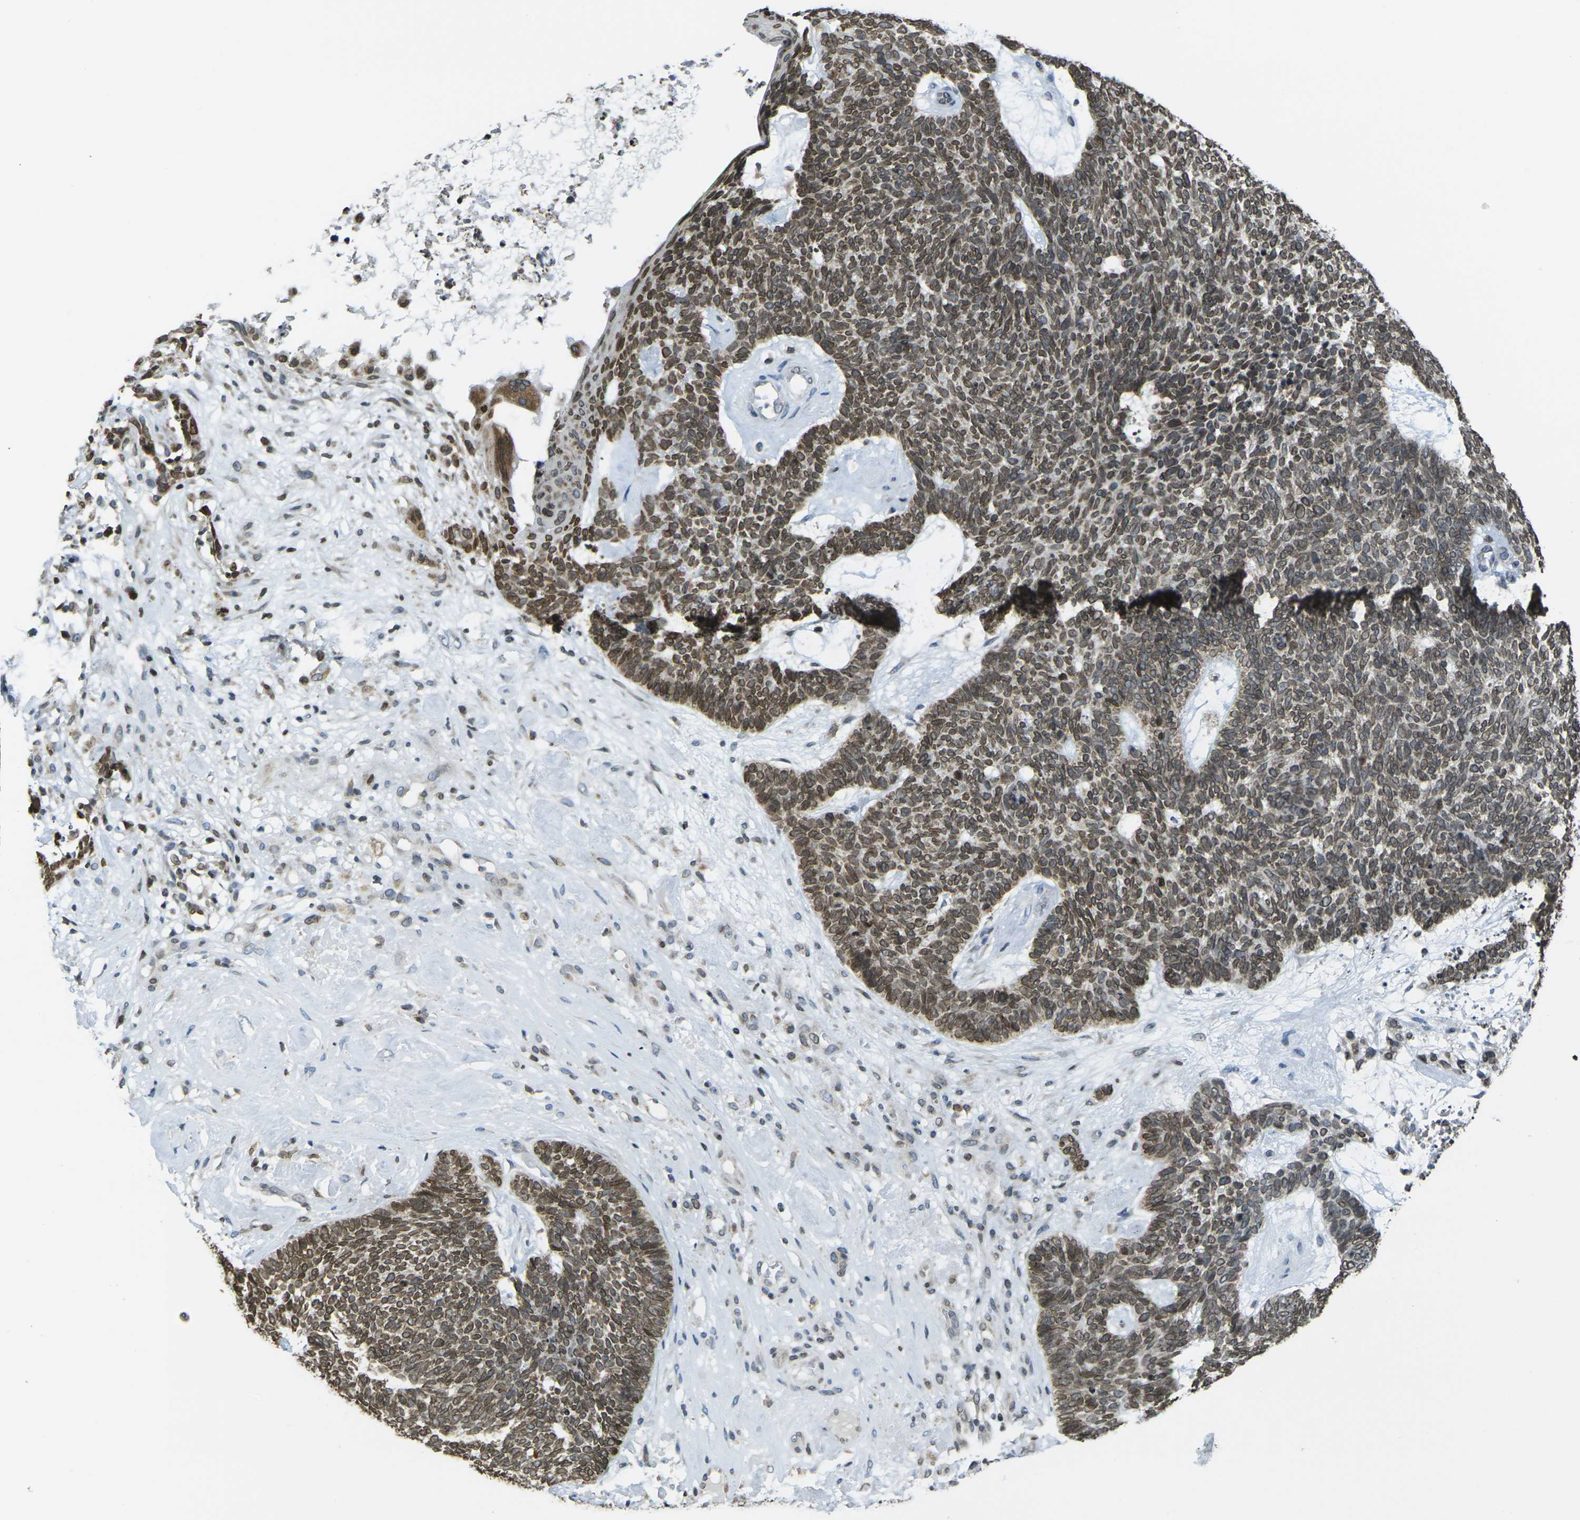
{"staining": {"intensity": "moderate", "quantity": ">75%", "location": "cytoplasmic/membranous,nuclear"}, "tissue": "skin cancer", "cell_type": "Tumor cells", "image_type": "cancer", "snomed": [{"axis": "morphology", "description": "Basal cell carcinoma"}, {"axis": "topography", "description": "Skin"}], "caption": "Skin basal cell carcinoma tissue demonstrates moderate cytoplasmic/membranous and nuclear positivity in about >75% of tumor cells (Brightfield microscopy of DAB IHC at high magnification).", "gene": "BRDT", "patient": {"sex": "female", "age": 84}}